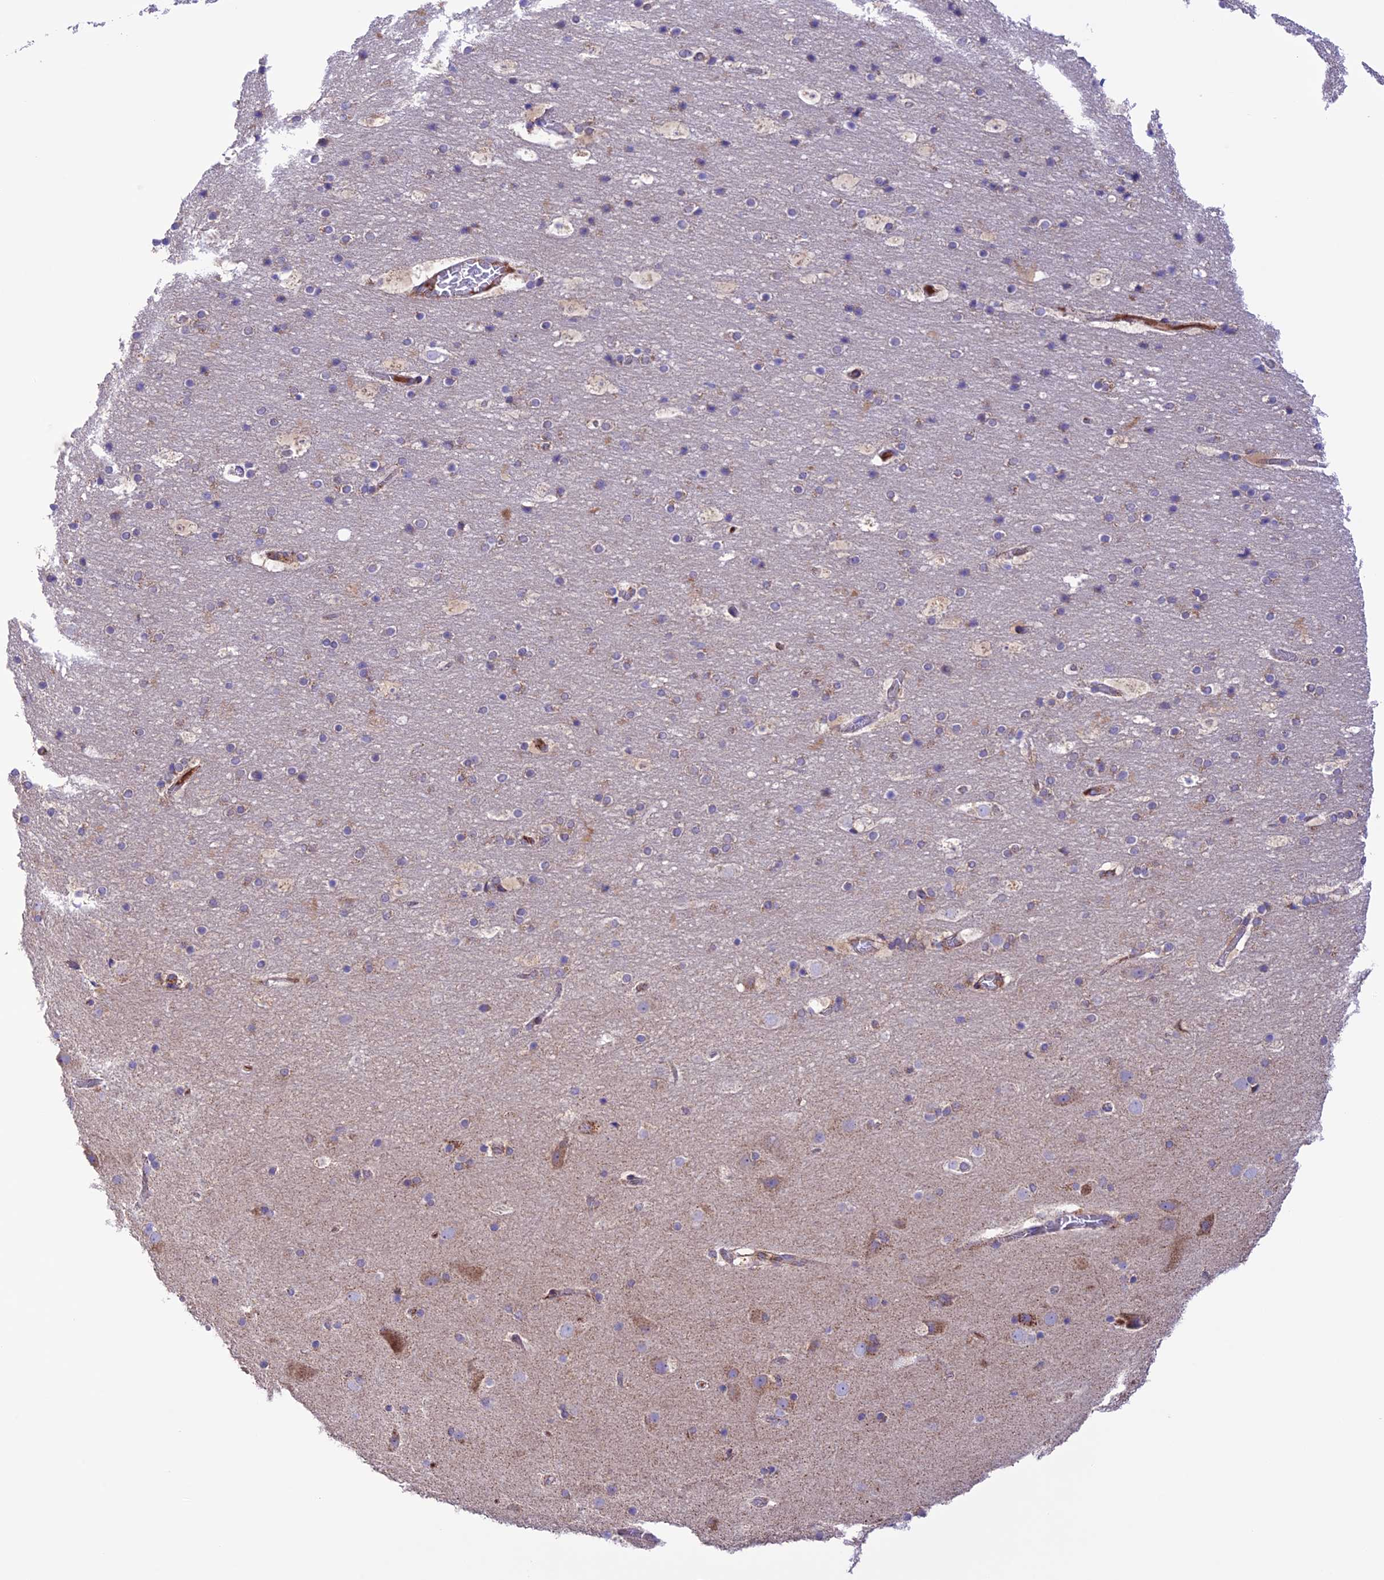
{"staining": {"intensity": "weak", "quantity": ">75%", "location": "cytoplasmic/membranous"}, "tissue": "cerebral cortex", "cell_type": "Endothelial cells", "image_type": "normal", "snomed": [{"axis": "morphology", "description": "Normal tissue, NOS"}, {"axis": "topography", "description": "Cerebral cortex"}], "caption": "Immunohistochemistry (IHC) of unremarkable cerebral cortex displays low levels of weak cytoplasmic/membranous staining in approximately >75% of endothelial cells.", "gene": "UAP1L1", "patient": {"sex": "male", "age": 57}}